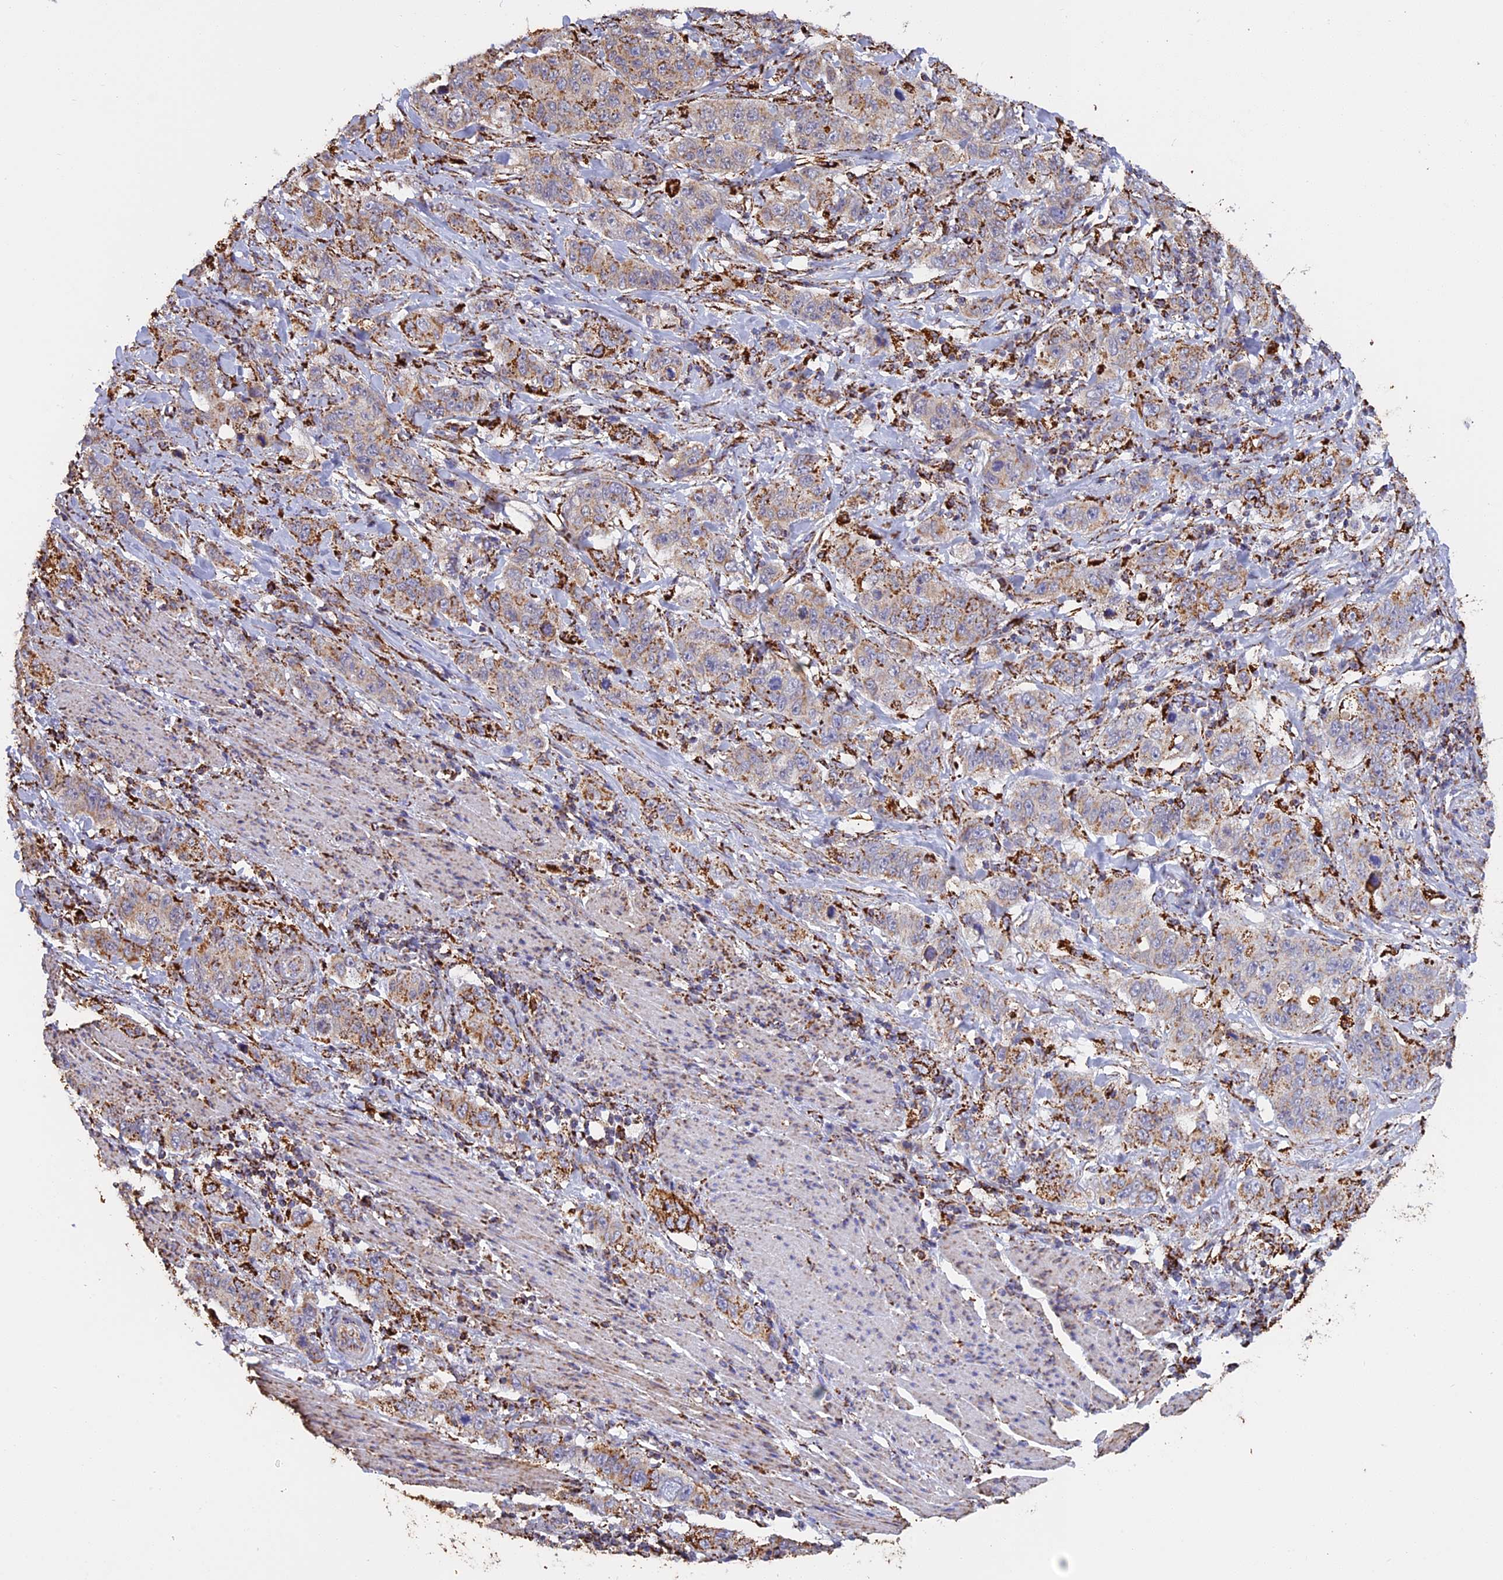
{"staining": {"intensity": "weak", "quantity": "<25%", "location": "cytoplasmic/membranous"}, "tissue": "stomach cancer", "cell_type": "Tumor cells", "image_type": "cancer", "snomed": [{"axis": "morphology", "description": "Adenocarcinoma, NOS"}, {"axis": "topography", "description": "Stomach"}], "caption": "A high-resolution photomicrograph shows IHC staining of stomach cancer (adenocarcinoma), which reveals no significant staining in tumor cells.", "gene": "KCNG1", "patient": {"sex": "male", "age": 48}}